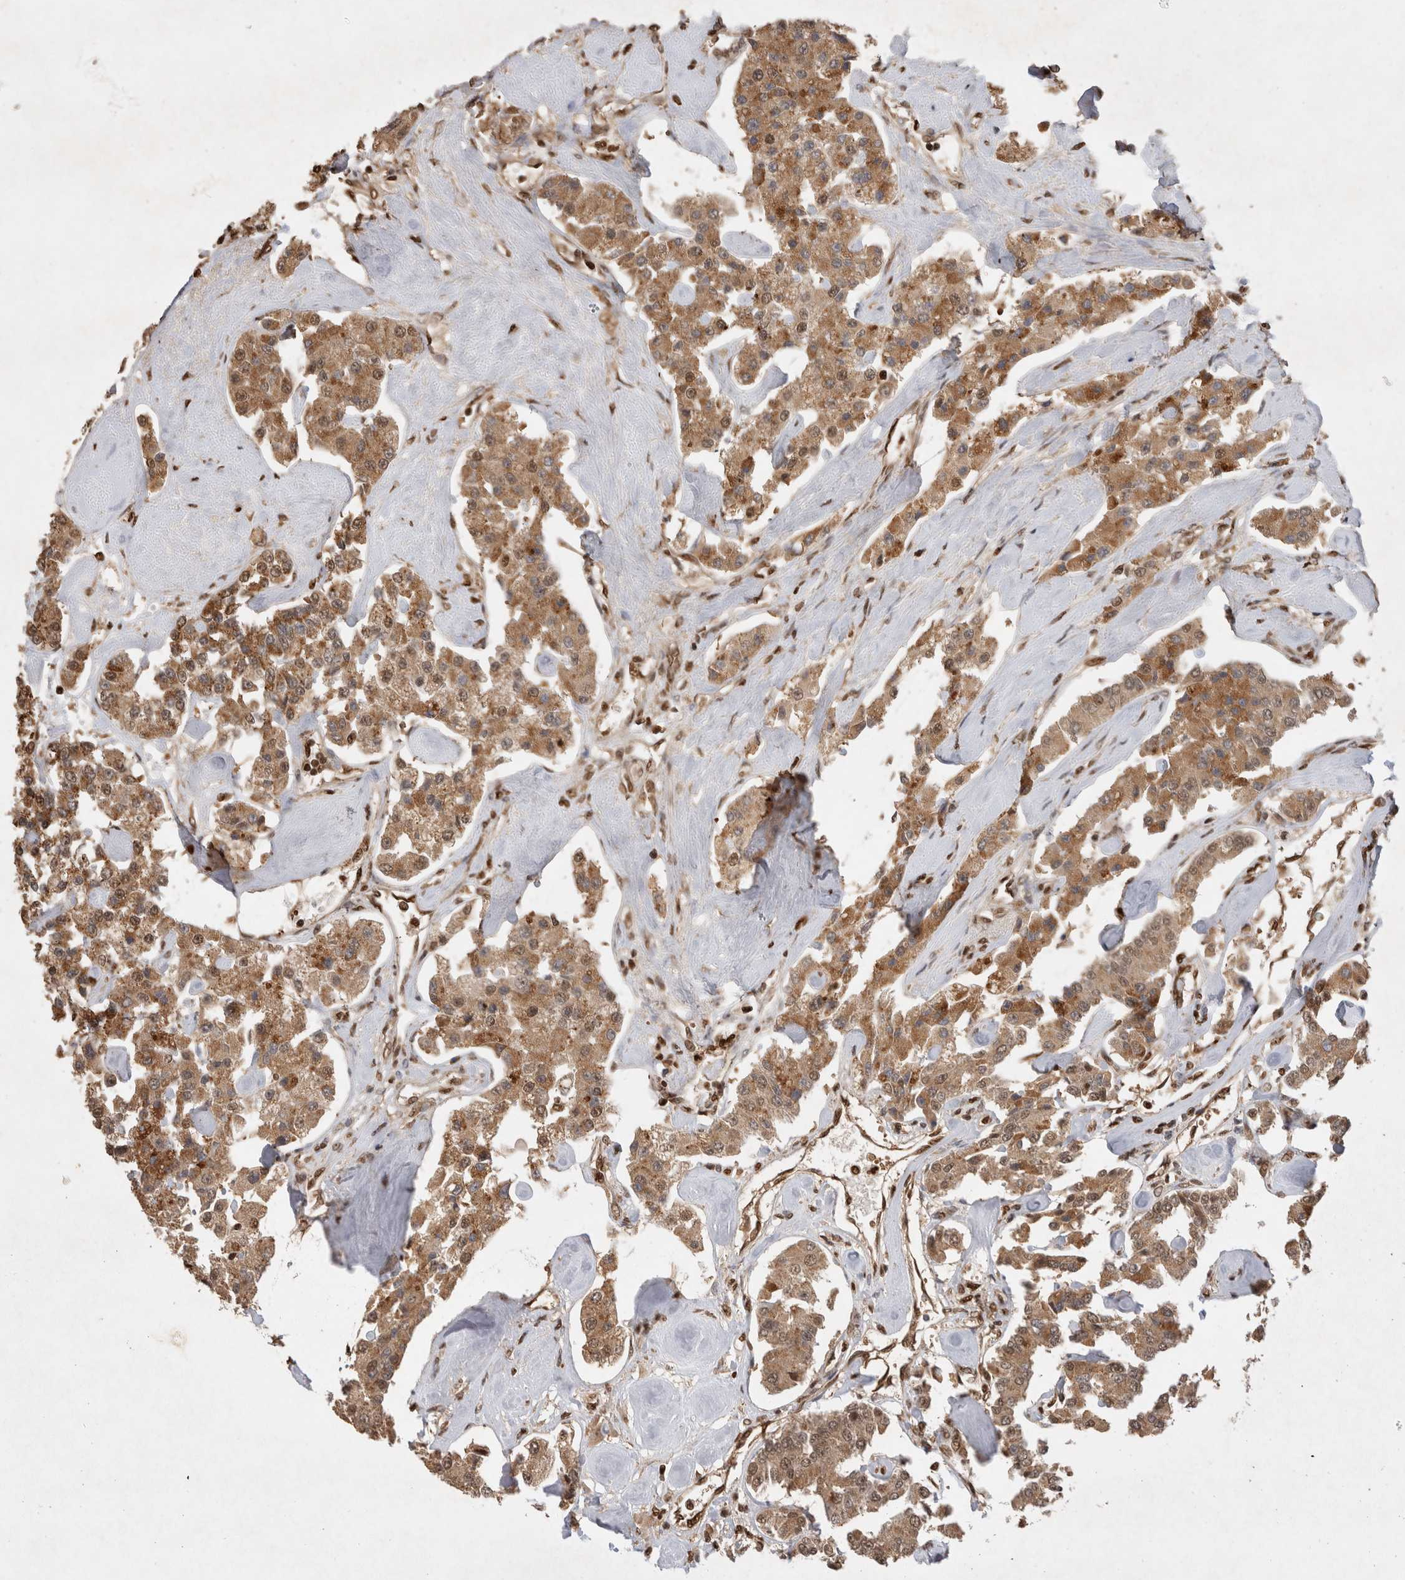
{"staining": {"intensity": "moderate", "quantity": ">75%", "location": "cytoplasmic/membranous,nuclear"}, "tissue": "carcinoid", "cell_type": "Tumor cells", "image_type": "cancer", "snomed": [{"axis": "morphology", "description": "Carcinoid, malignant, NOS"}, {"axis": "topography", "description": "Pancreas"}], "caption": "A histopathology image showing moderate cytoplasmic/membranous and nuclear positivity in about >75% of tumor cells in carcinoid, as visualized by brown immunohistochemical staining.", "gene": "HDGF", "patient": {"sex": "male", "age": 41}}